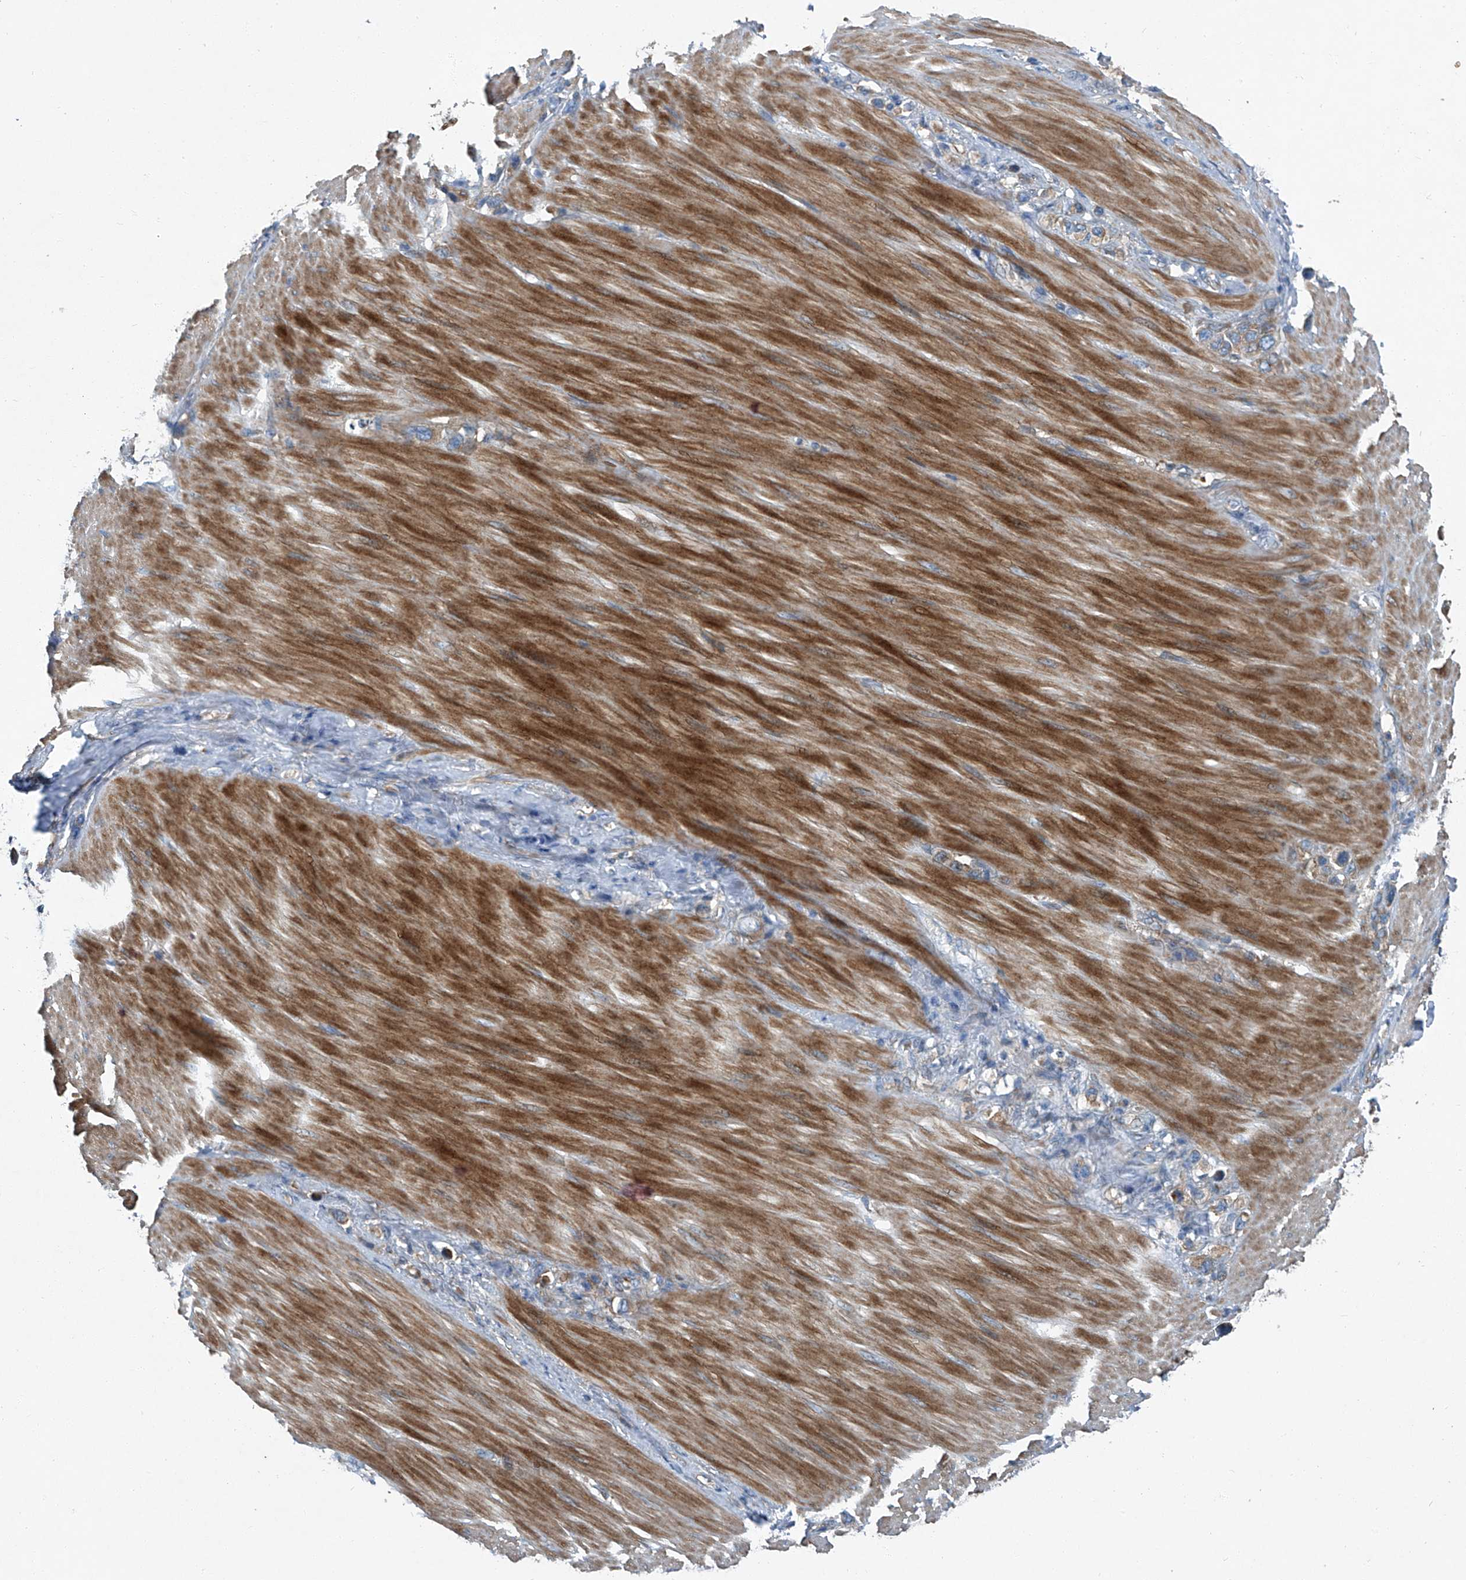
{"staining": {"intensity": "moderate", "quantity": "25%-75%", "location": "cytoplasmic/membranous"}, "tissue": "stomach cancer", "cell_type": "Tumor cells", "image_type": "cancer", "snomed": [{"axis": "morphology", "description": "Adenocarcinoma, NOS"}, {"axis": "topography", "description": "Stomach"}], "caption": "Protein expression by immunohistochemistry reveals moderate cytoplasmic/membranous staining in approximately 25%-75% of tumor cells in adenocarcinoma (stomach). (DAB = brown stain, brightfield microscopy at high magnification).", "gene": "PIGH", "patient": {"sex": "female", "age": 65}}